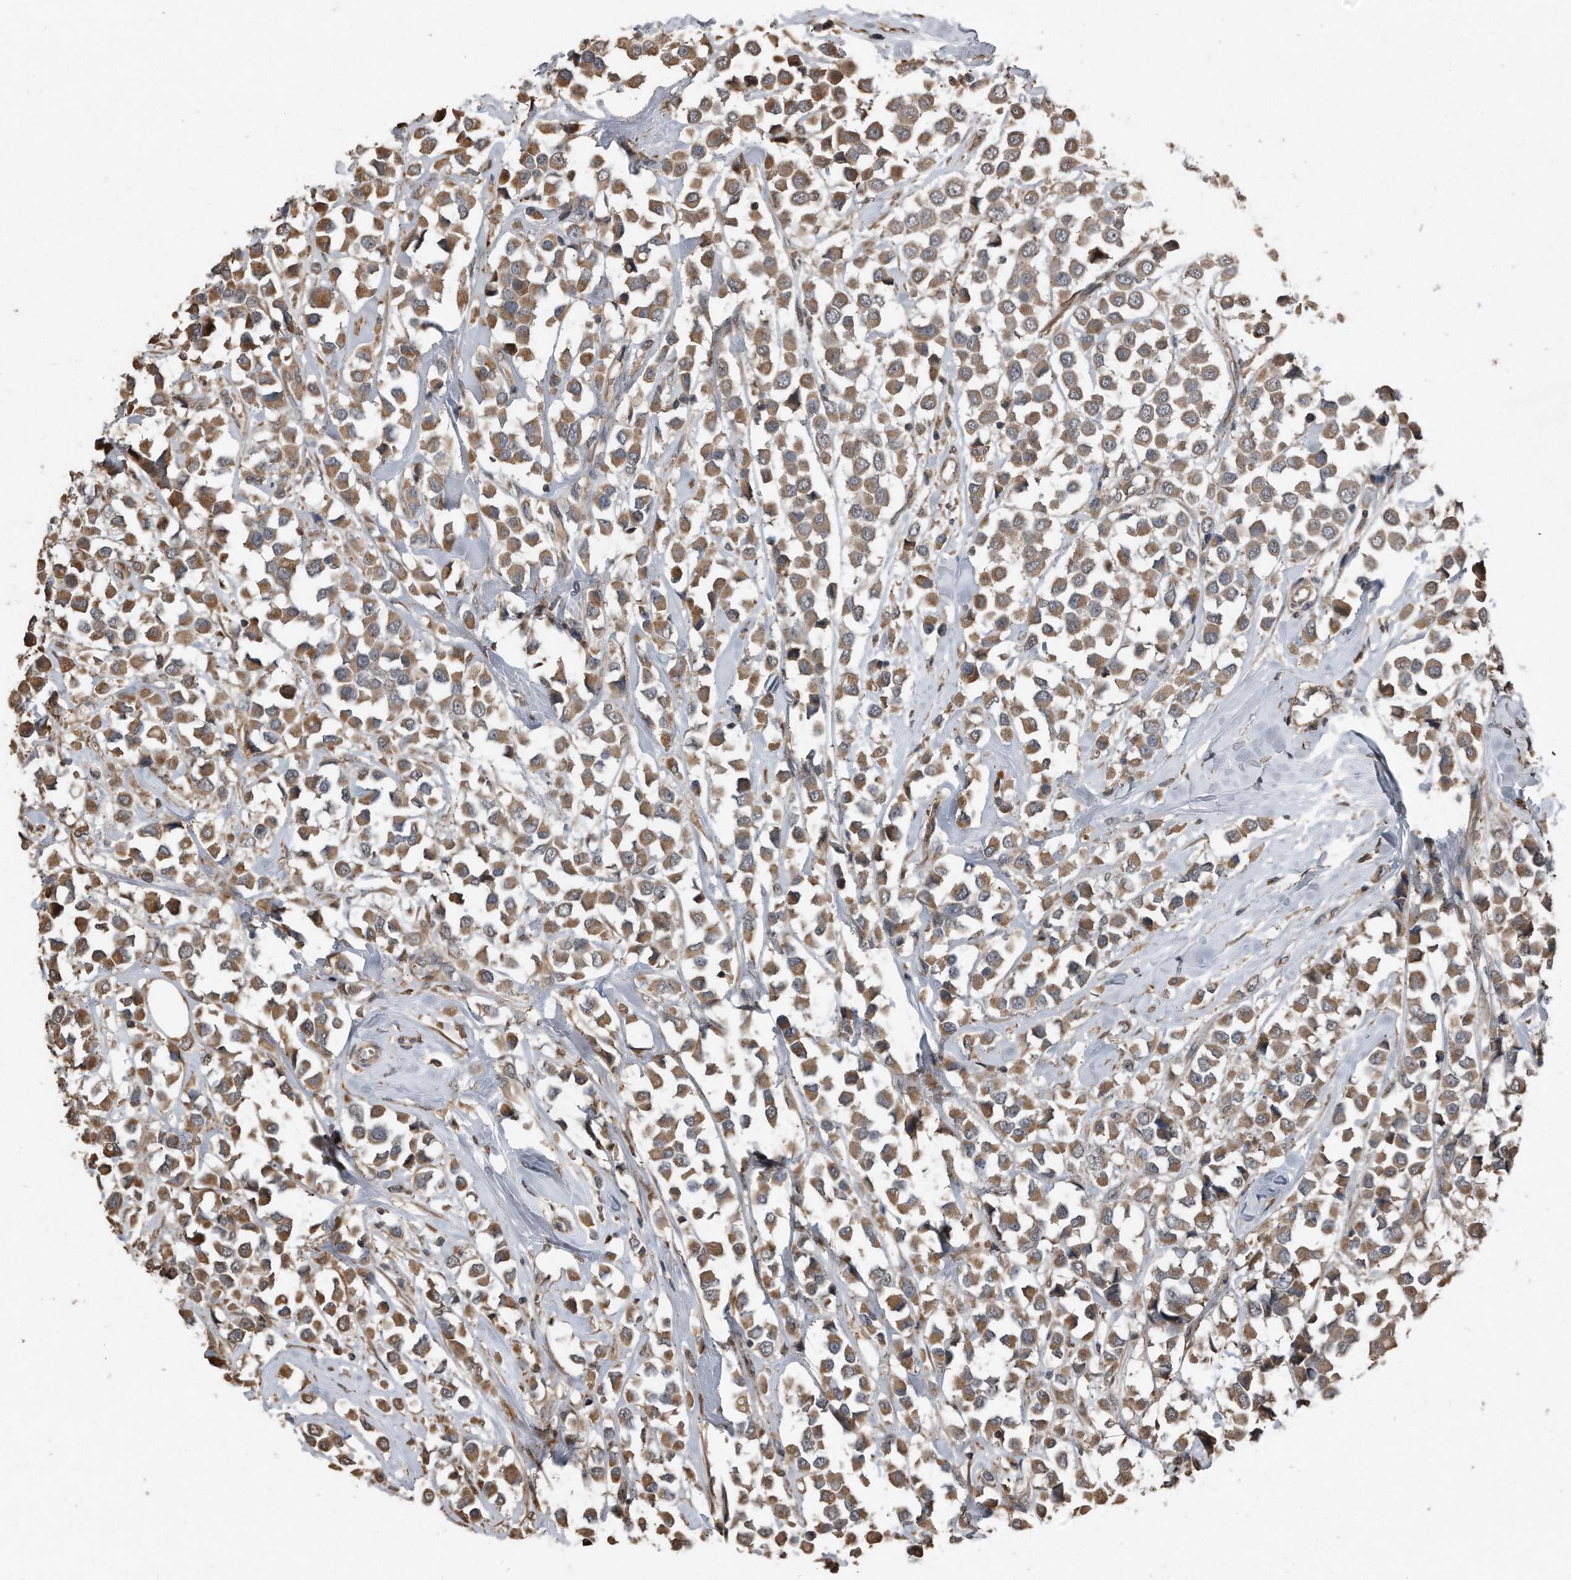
{"staining": {"intensity": "moderate", "quantity": ">75%", "location": "cytoplasmic/membranous"}, "tissue": "breast cancer", "cell_type": "Tumor cells", "image_type": "cancer", "snomed": [{"axis": "morphology", "description": "Duct carcinoma"}, {"axis": "topography", "description": "Breast"}], "caption": "IHC staining of breast infiltrating ductal carcinoma, which demonstrates medium levels of moderate cytoplasmic/membranous positivity in about >75% of tumor cells indicating moderate cytoplasmic/membranous protein expression. The staining was performed using DAB (brown) for protein detection and nuclei were counterstained in hematoxylin (blue).", "gene": "ANKRD10", "patient": {"sex": "female", "age": 61}}